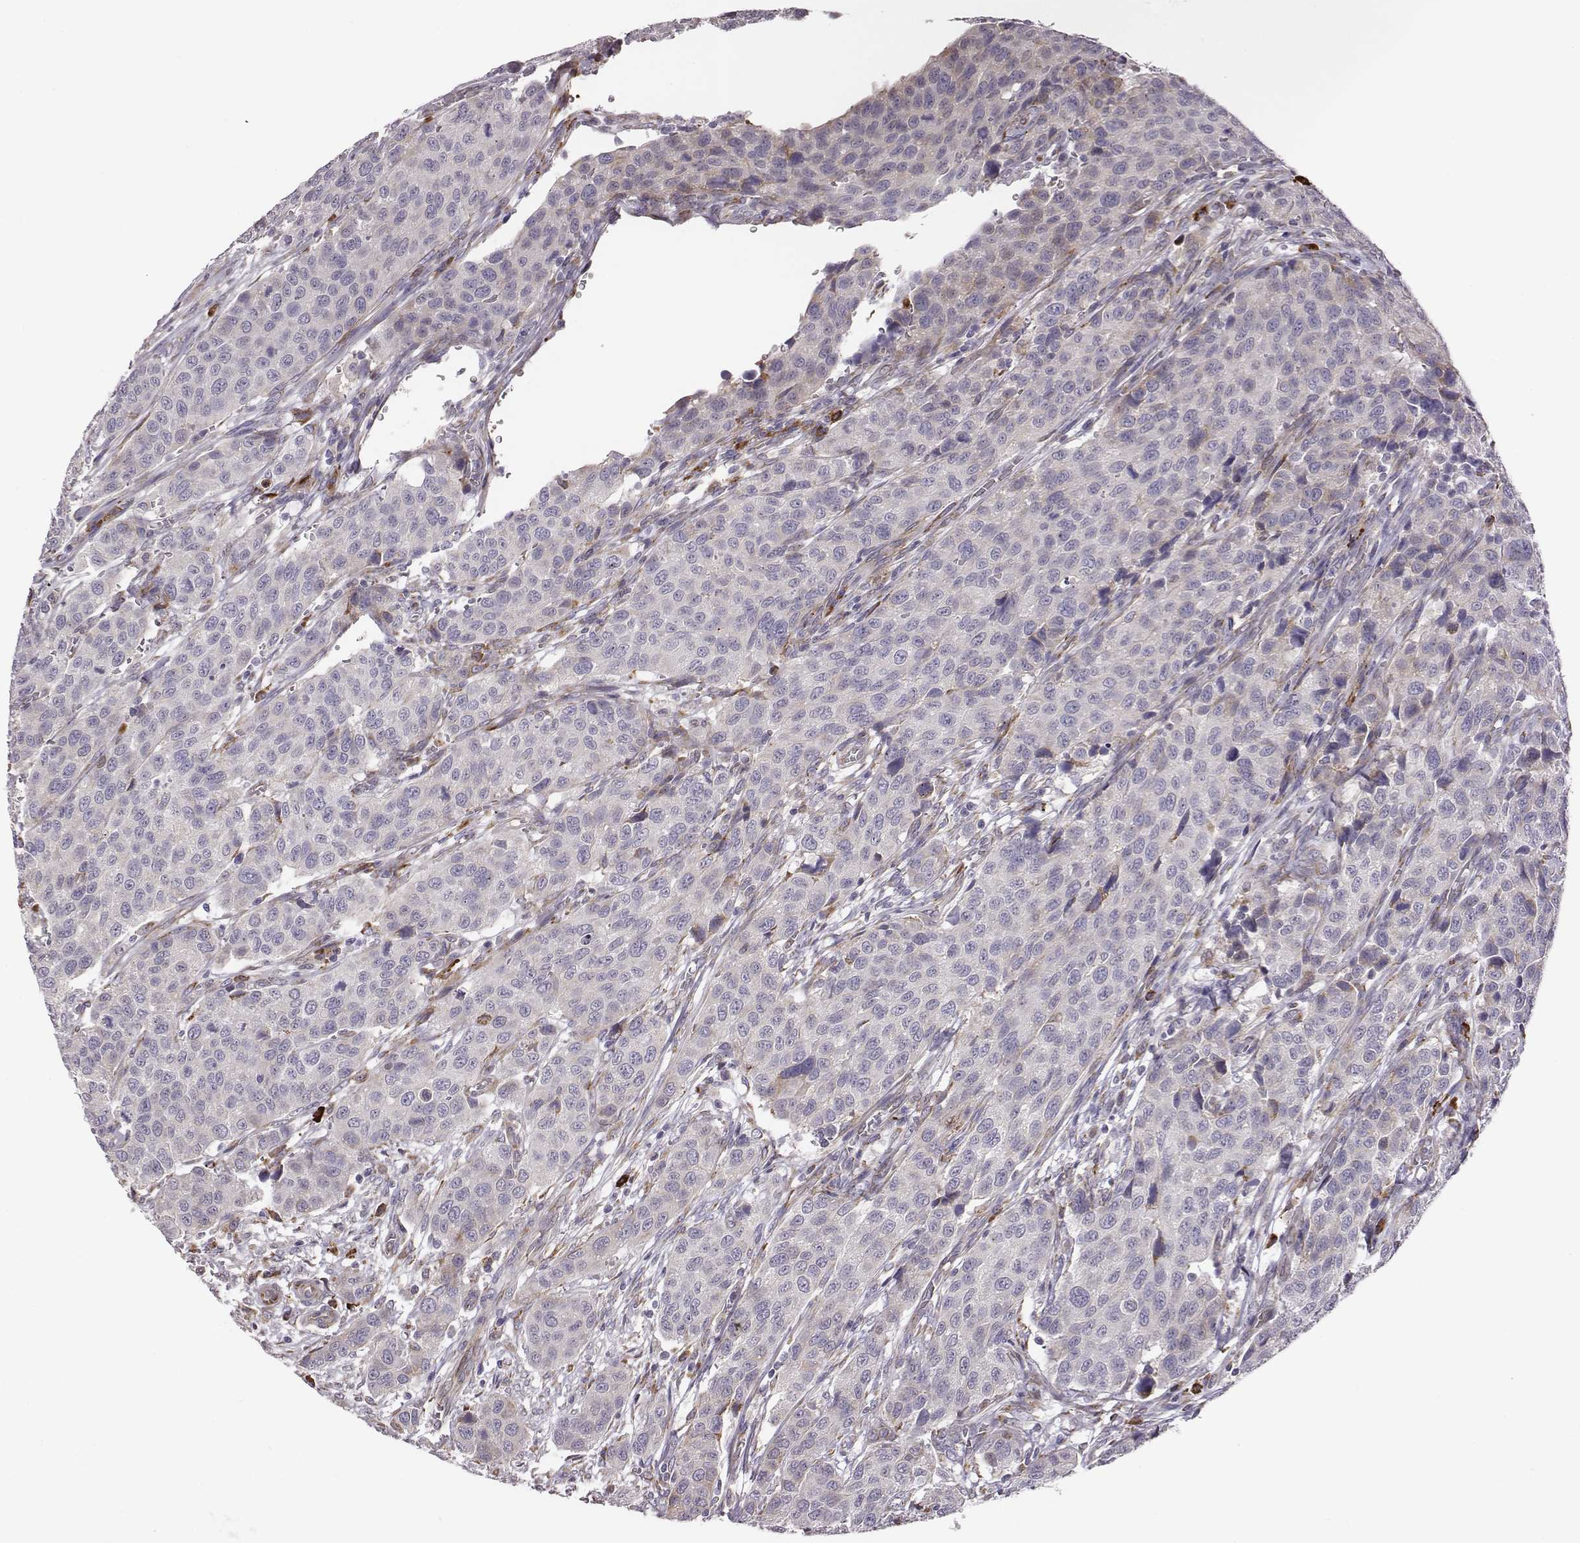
{"staining": {"intensity": "negative", "quantity": "none", "location": "none"}, "tissue": "urothelial cancer", "cell_type": "Tumor cells", "image_type": "cancer", "snomed": [{"axis": "morphology", "description": "Urothelial carcinoma, High grade"}, {"axis": "topography", "description": "Urinary bladder"}], "caption": "Immunohistochemistry image of neoplastic tissue: human urothelial carcinoma (high-grade) stained with DAB (3,3'-diaminobenzidine) demonstrates no significant protein positivity in tumor cells. (Immunohistochemistry (ihc), brightfield microscopy, high magnification).", "gene": "SELENOI", "patient": {"sex": "female", "age": 58}}